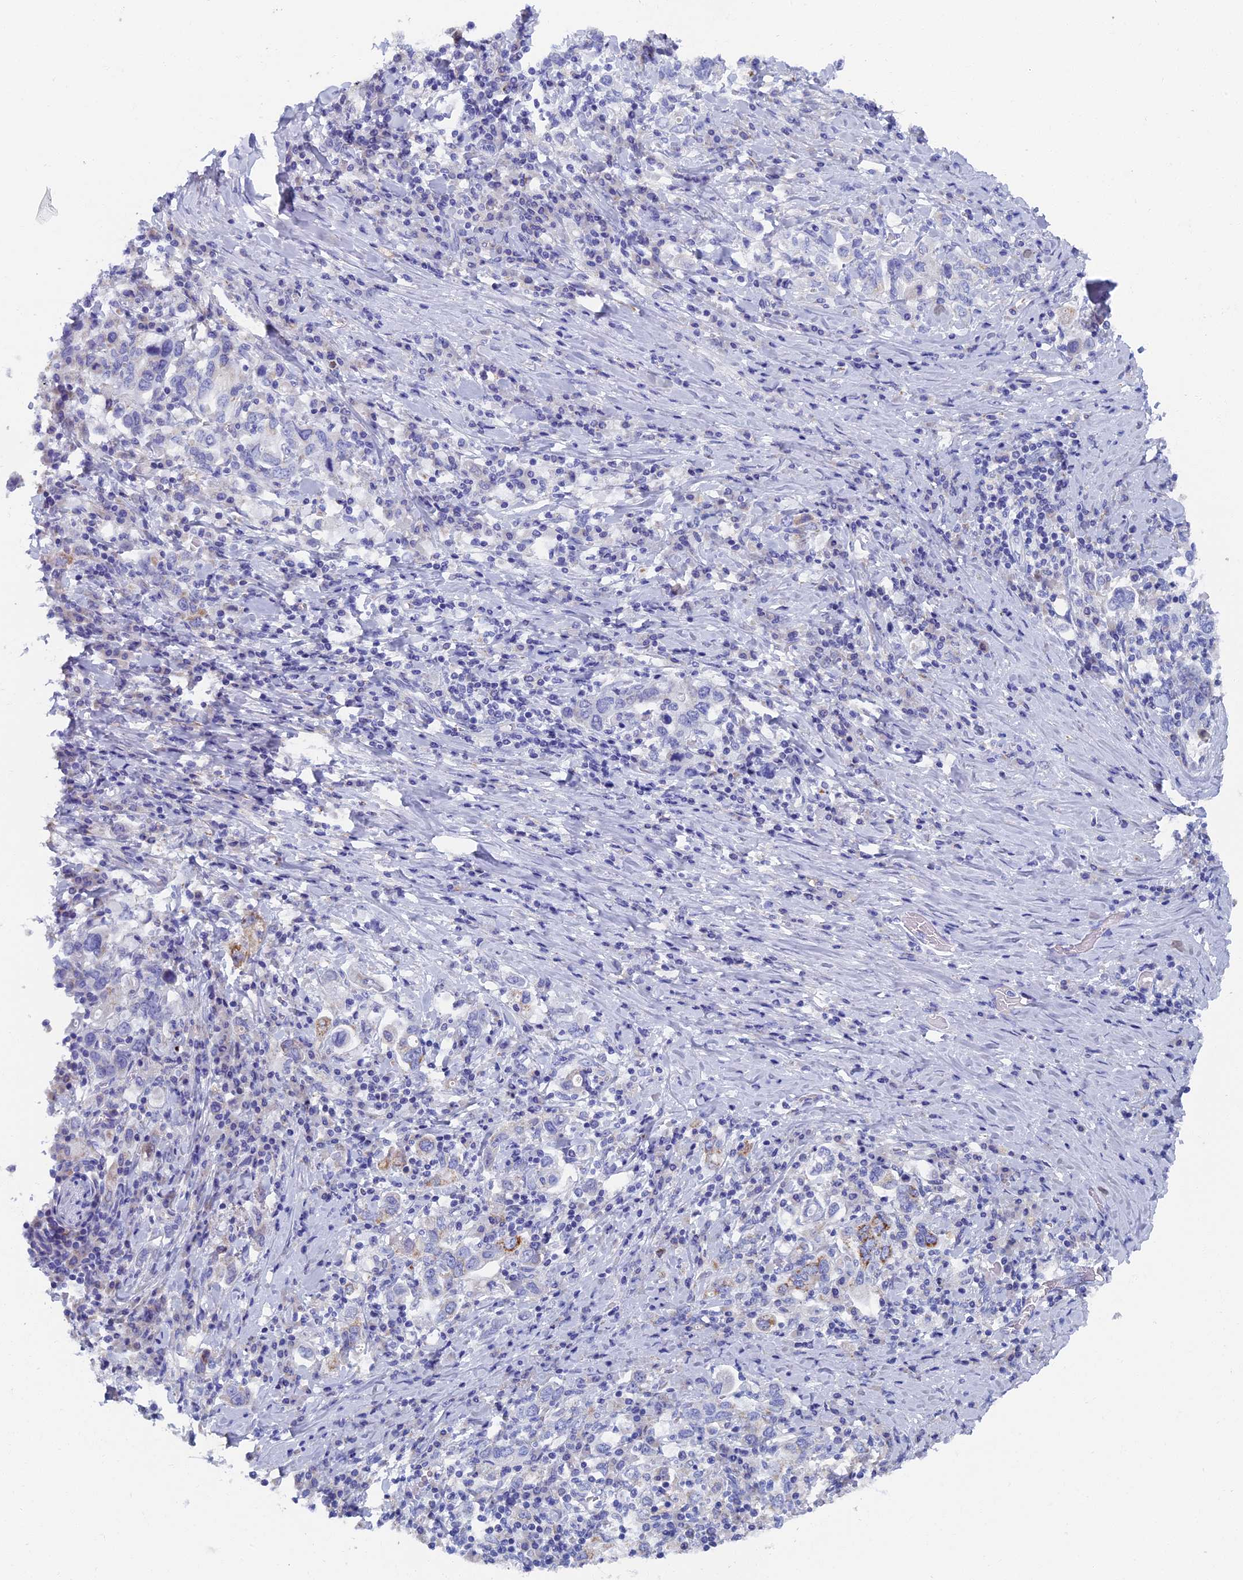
{"staining": {"intensity": "negative", "quantity": "none", "location": "none"}, "tissue": "stomach cancer", "cell_type": "Tumor cells", "image_type": "cancer", "snomed": [{"axis": "morphology", "description": "Adenocarcinoma, NOS"}, {"axis": "topography", "description": "Stomach, upper"}, {"axis": "topography", "description": "Stomach"}], "caption": "Photomicrograph shows no protein positivity in tumor cells of stomach adenocarcinoma tissue.", "gene": "OAT", "patient": {"sex": "male", "age": 62}}